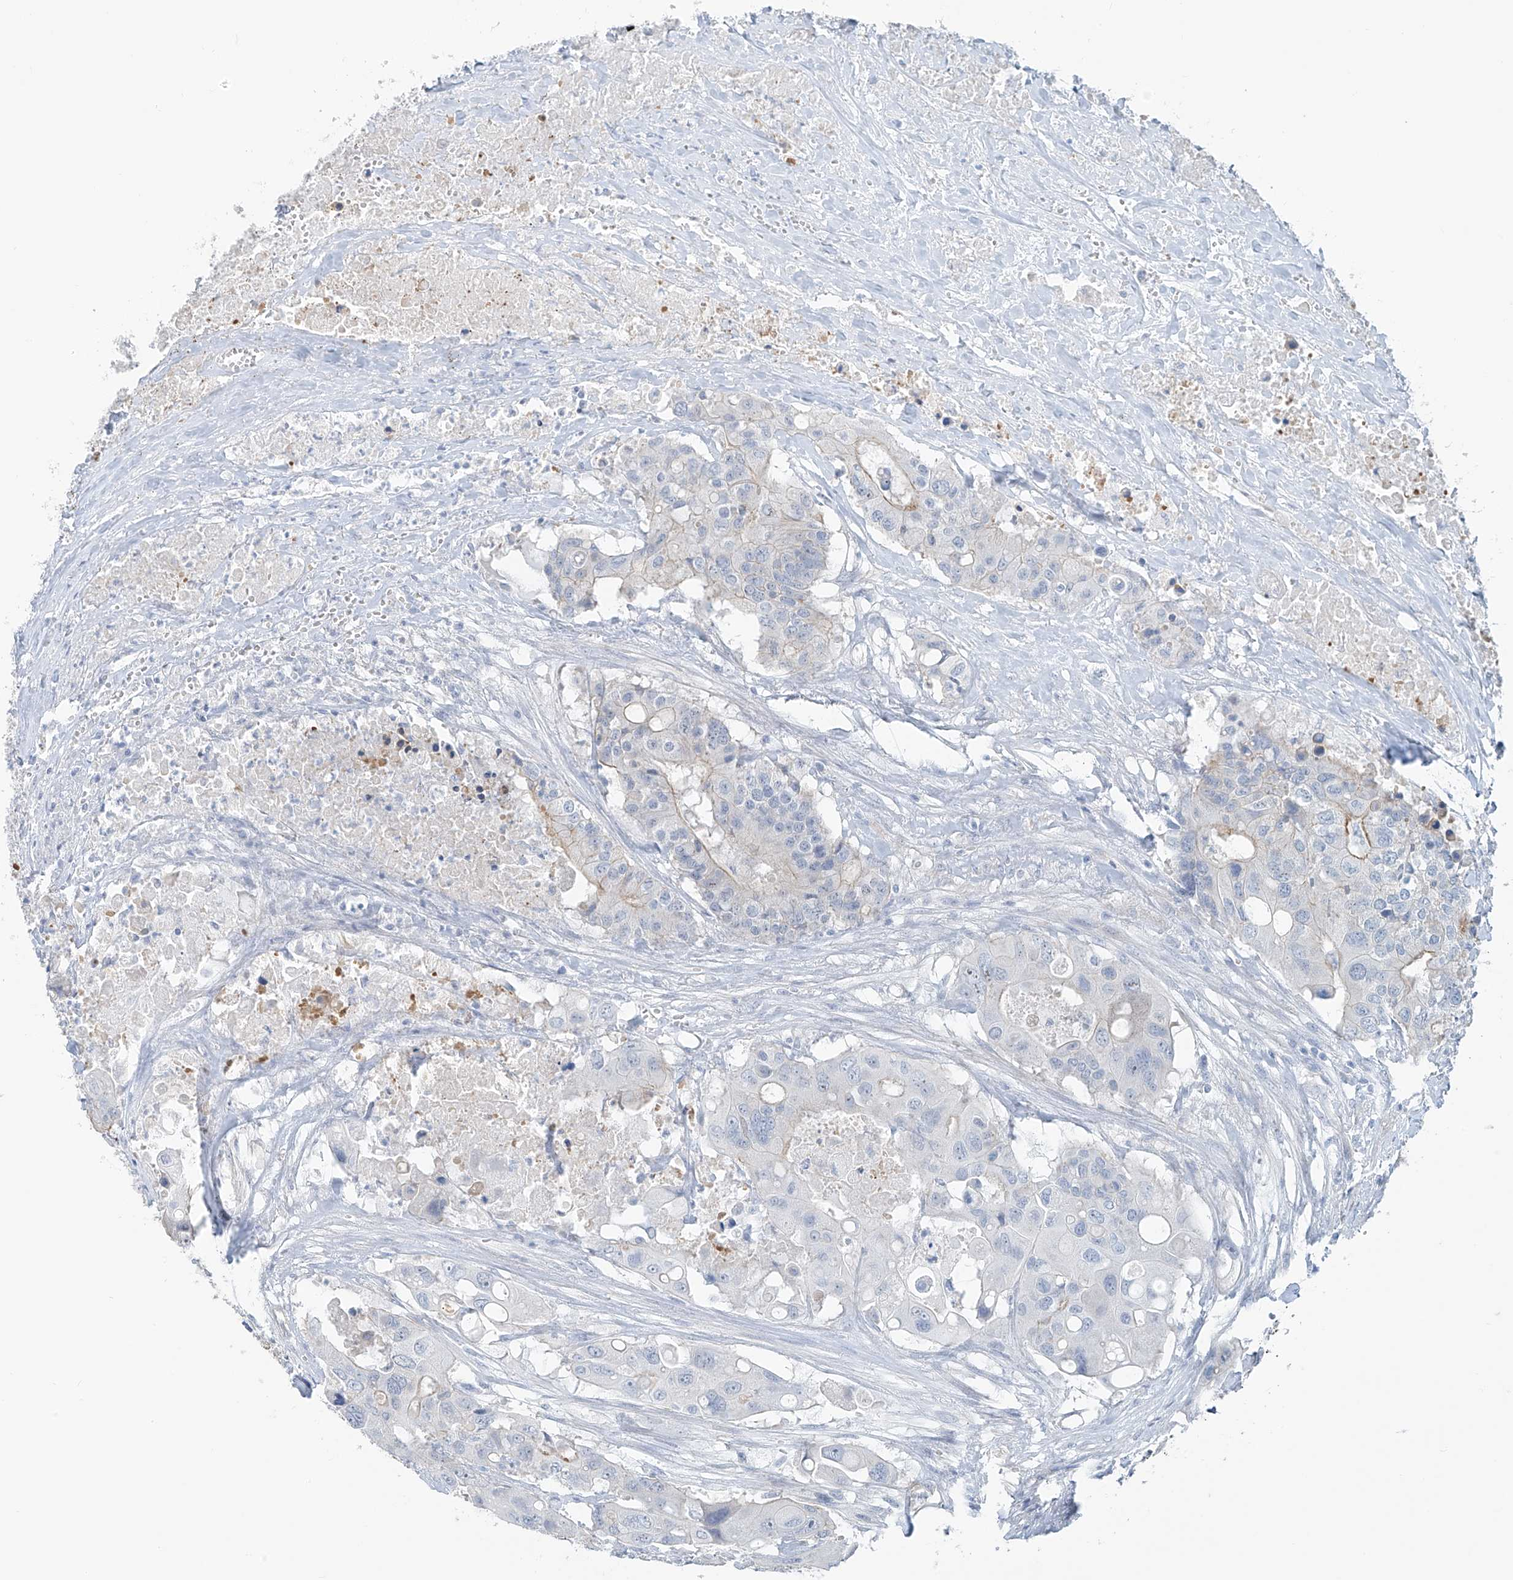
{"staining": {"intensity": "weak", "quantity": "<25%", "location": "cytoplasmic/membranous"}, "tissue": "colorectal cancer", "cell_type": "Tumor cells", "image_type": "cancer", "snomed": [{"axis": "morphology", "description": "Adenocarcinoma, NOS"}, {"axis": "topography", "description": "Colon"}], "caption": "Image shows no protein positivity in tumor cells of adenocarcinoma (colorectal) tissue. Brightfield microscopy of immunohistochemistry (IHC) stained with DAB (brown) and hematoxylin (blue), captured at high magnification.", "gene": "TUBE1", "patient": {"sex": "male", "age": 77}}